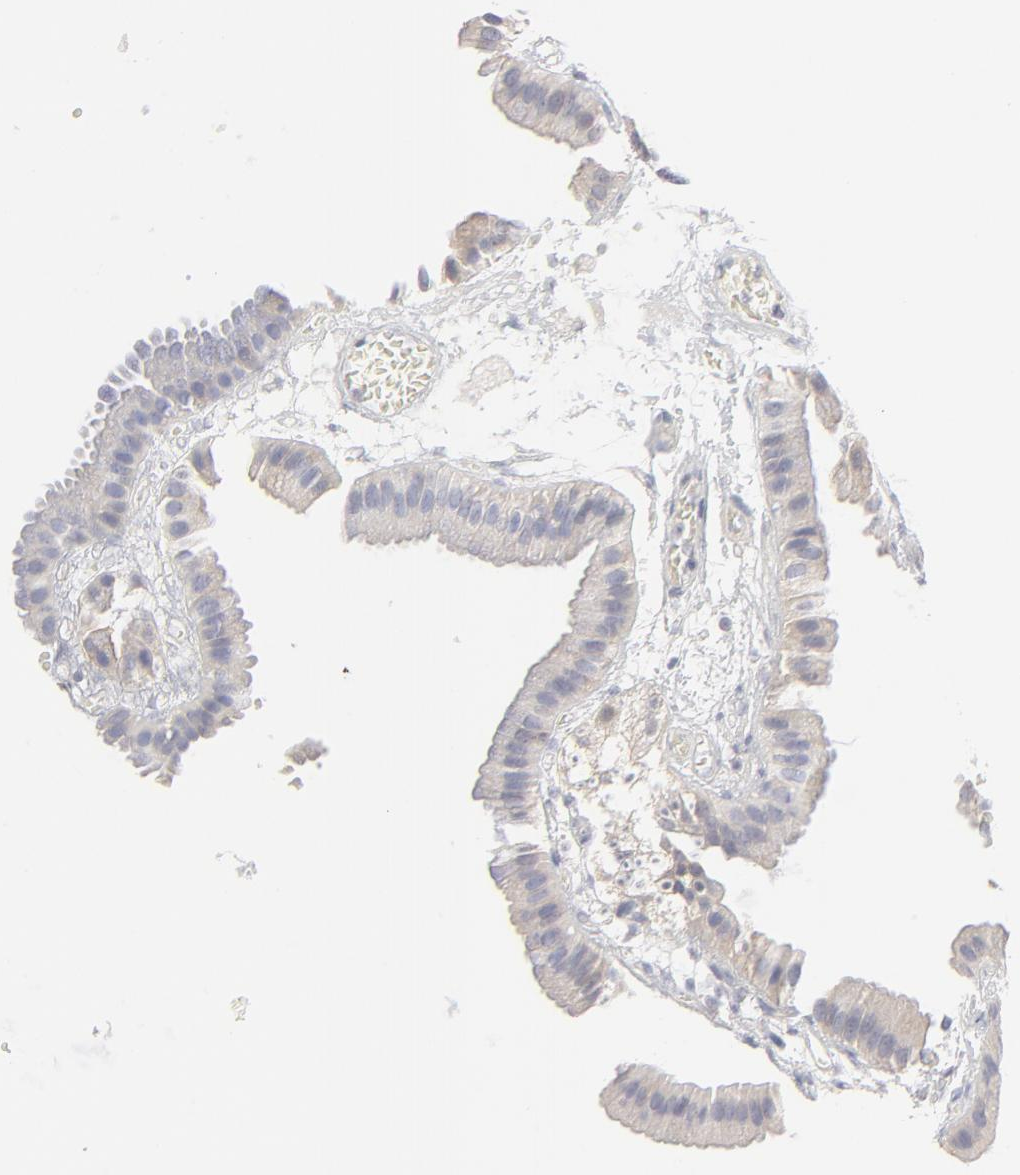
{"staining": {"intensity": "weak", "quantity": ">75%", "location": "cytoplasmic/membranous"}, "tissue": "gallbladder", "cell_type": "Glandular cells", "image_type": "normal", "snomed": [{"axis": "morphology", "description": "Normal tissue, NOS"}, {"axis": "topography", "description": "Gallbladder"}], "caption": "An image of human gallbladder stained for a protein reveals weak cytoplasmic/membranous brown staining in glandular cells.", "gene": "TRIM22", "patient": {"sex": "female", "age": 63}}